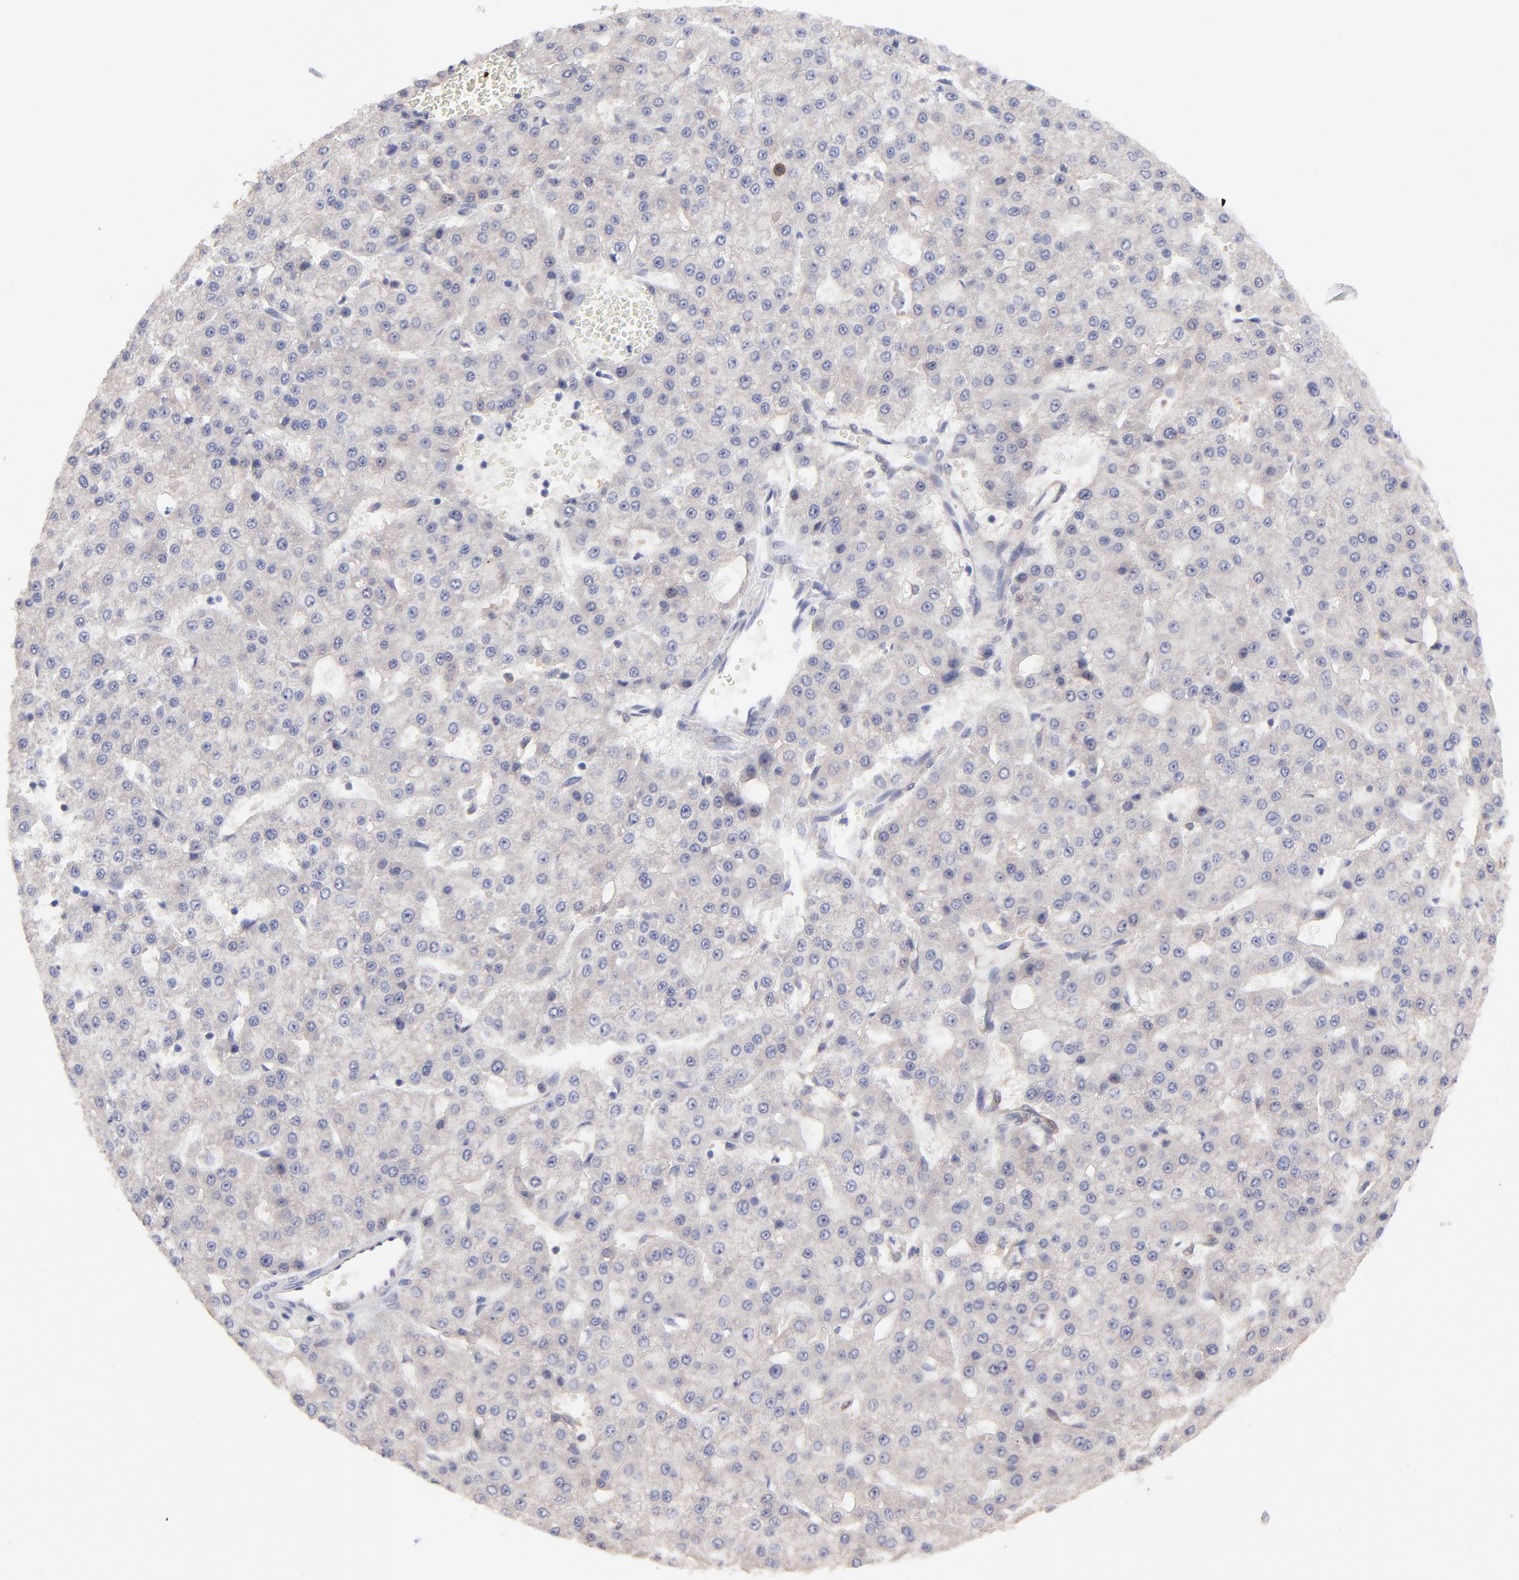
{"staining": {"intensity": "weak", "quantity": ">75%", "location": "cytoplasmic/membranous"}, "tissue": "liver cancer", "cell_type": "Tumor cells", "image_type": "cancer", "snomed": [{"axis": "morphology", "description": "Carcinoma, Hepatocellular, NOS"}, {"axis": "topography", "description": "Liver"}], "caption": "Weak cytoplasmic/membranous staining is identified in about >75% of tumor cells in liver cancer (hepatocellular carcinoma).", "gene": "GART", "patient": {"sex": "male", "age": 47}}